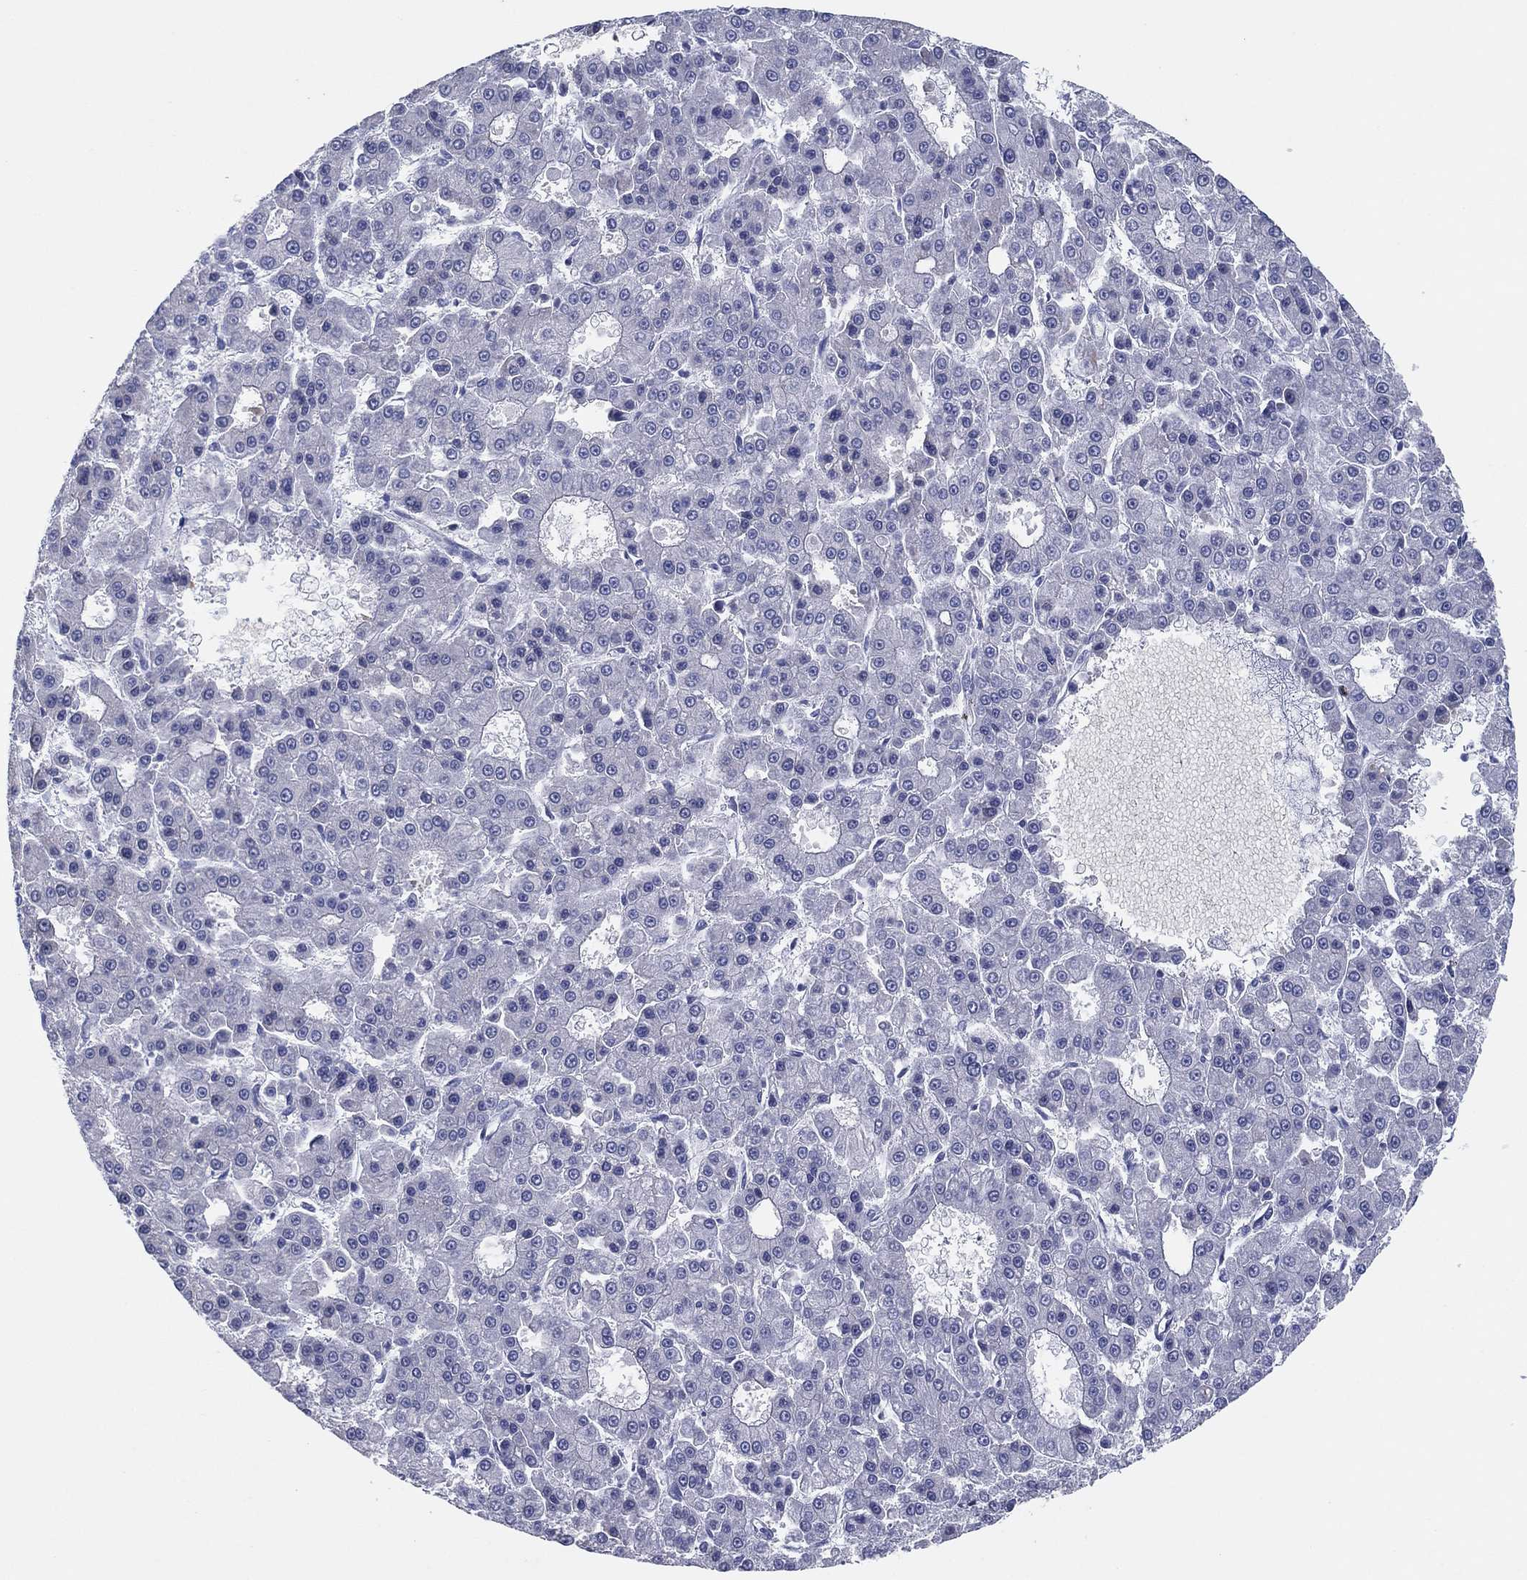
{"staining": {"intensity": "negative", "quantity": "none", "location": "none"}, "tissue": "liver cancer", "cell_type": "Tumor cells", "image_type": "cancer", "snomed": [{"axis": "morphology", "description": "Carcinoma, Hepatocellular, NOS"}, {"axis": "topography", "description": "Liver"}], "caption": "High magnification brightfield microscopy of liver cancer stained with DAB (3,3'-diaminobenzidine) (brown) and counterstained with hematoxylin (blue): tumor cells show no significant expression.", "gene": "HEATR4", "patient": {"sex": "male", "age": 70}}